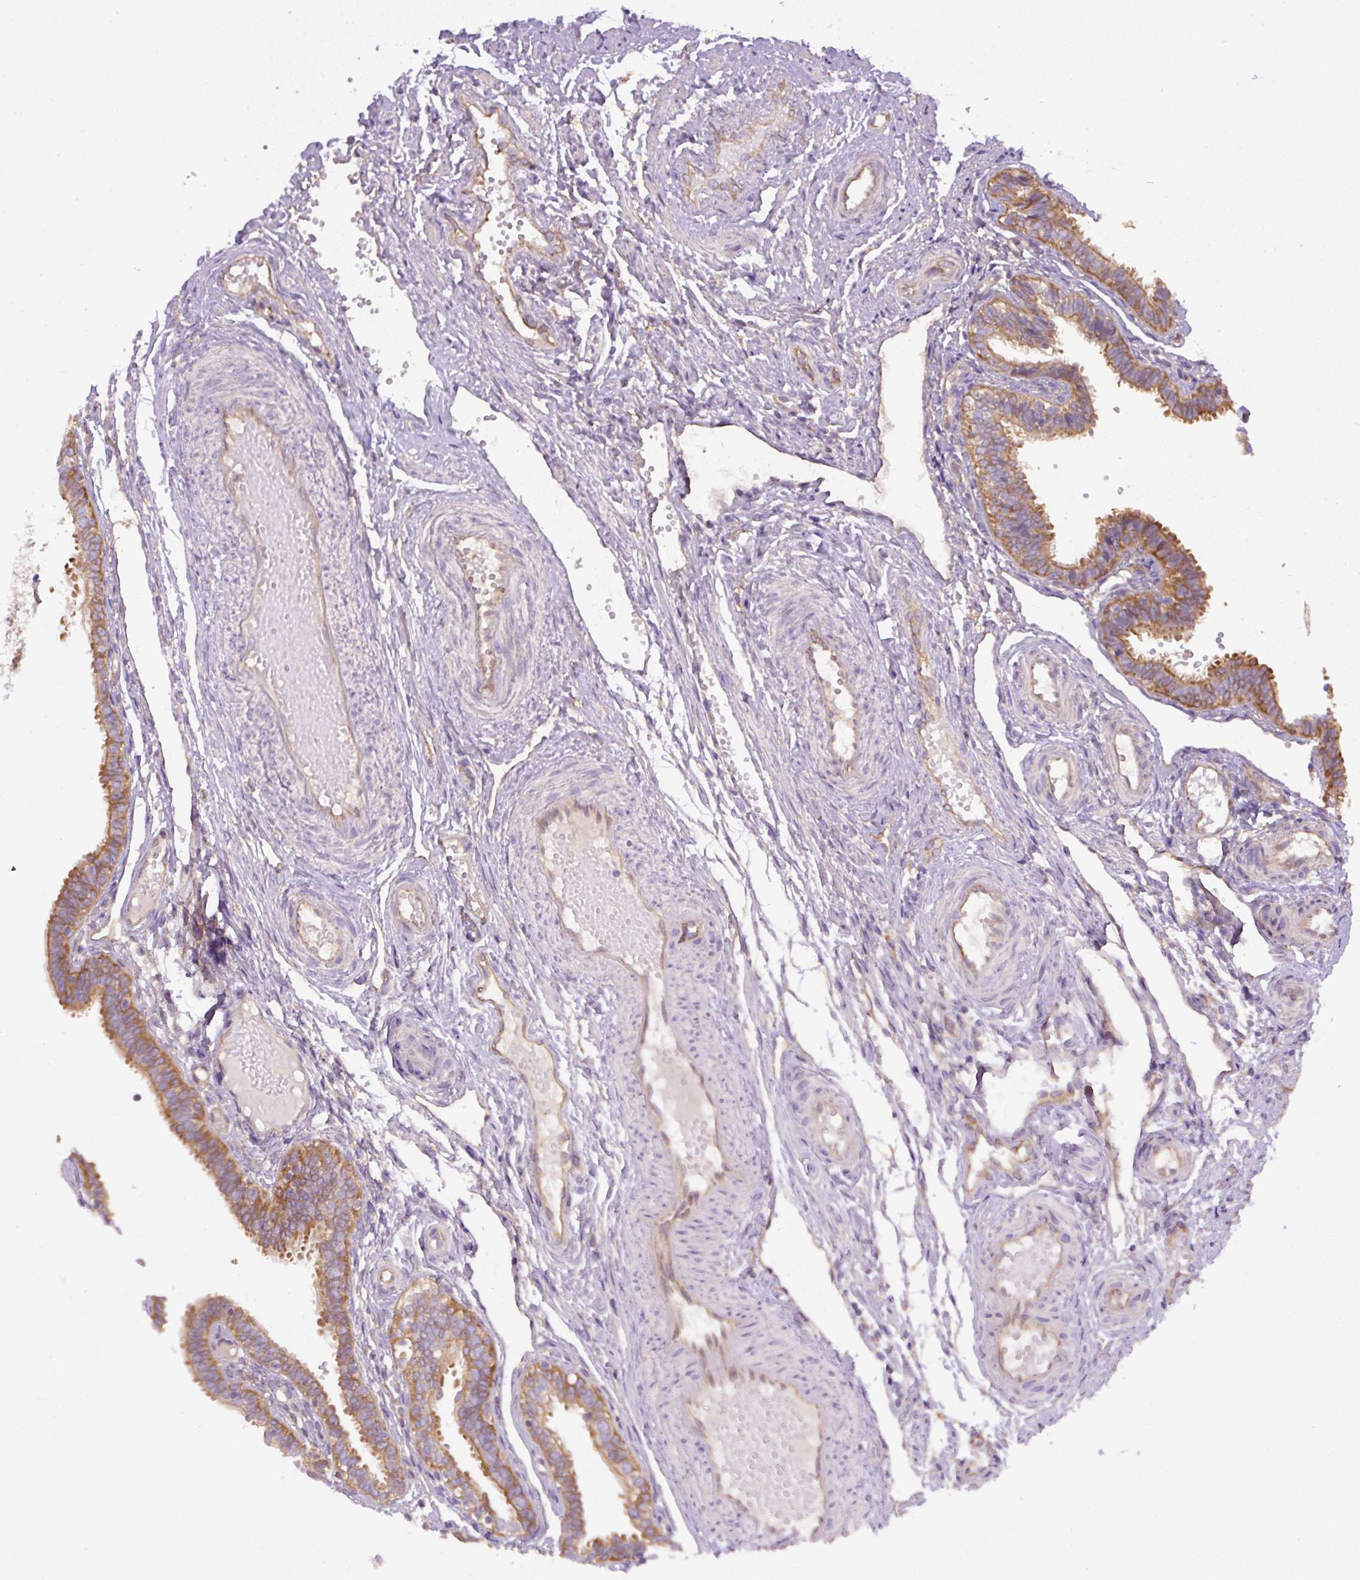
{"staining": {"intensity": "moderate", "quantity": ">75%", "location": "cytoplasmic/membranous"}, "tissue": "fallopian tube", "cell_type": "Glandular cells", "image_type": "normal", "snomed": [{"axis": "morphology", "description": "Normal tissue, NOS"}, {"axis": "topography", "description": "Fallopian tube"}], "caption": "This photomicrograph displays normal fallopian tube stained with IHC to label a protein in brown. The cytoplasmic/membranous of glandular cells show moderate positivity for the protein. Nuclei are counter-stained blue.", "gene": "DAPK1", "patient": {"sex": "female", "age": 37}}